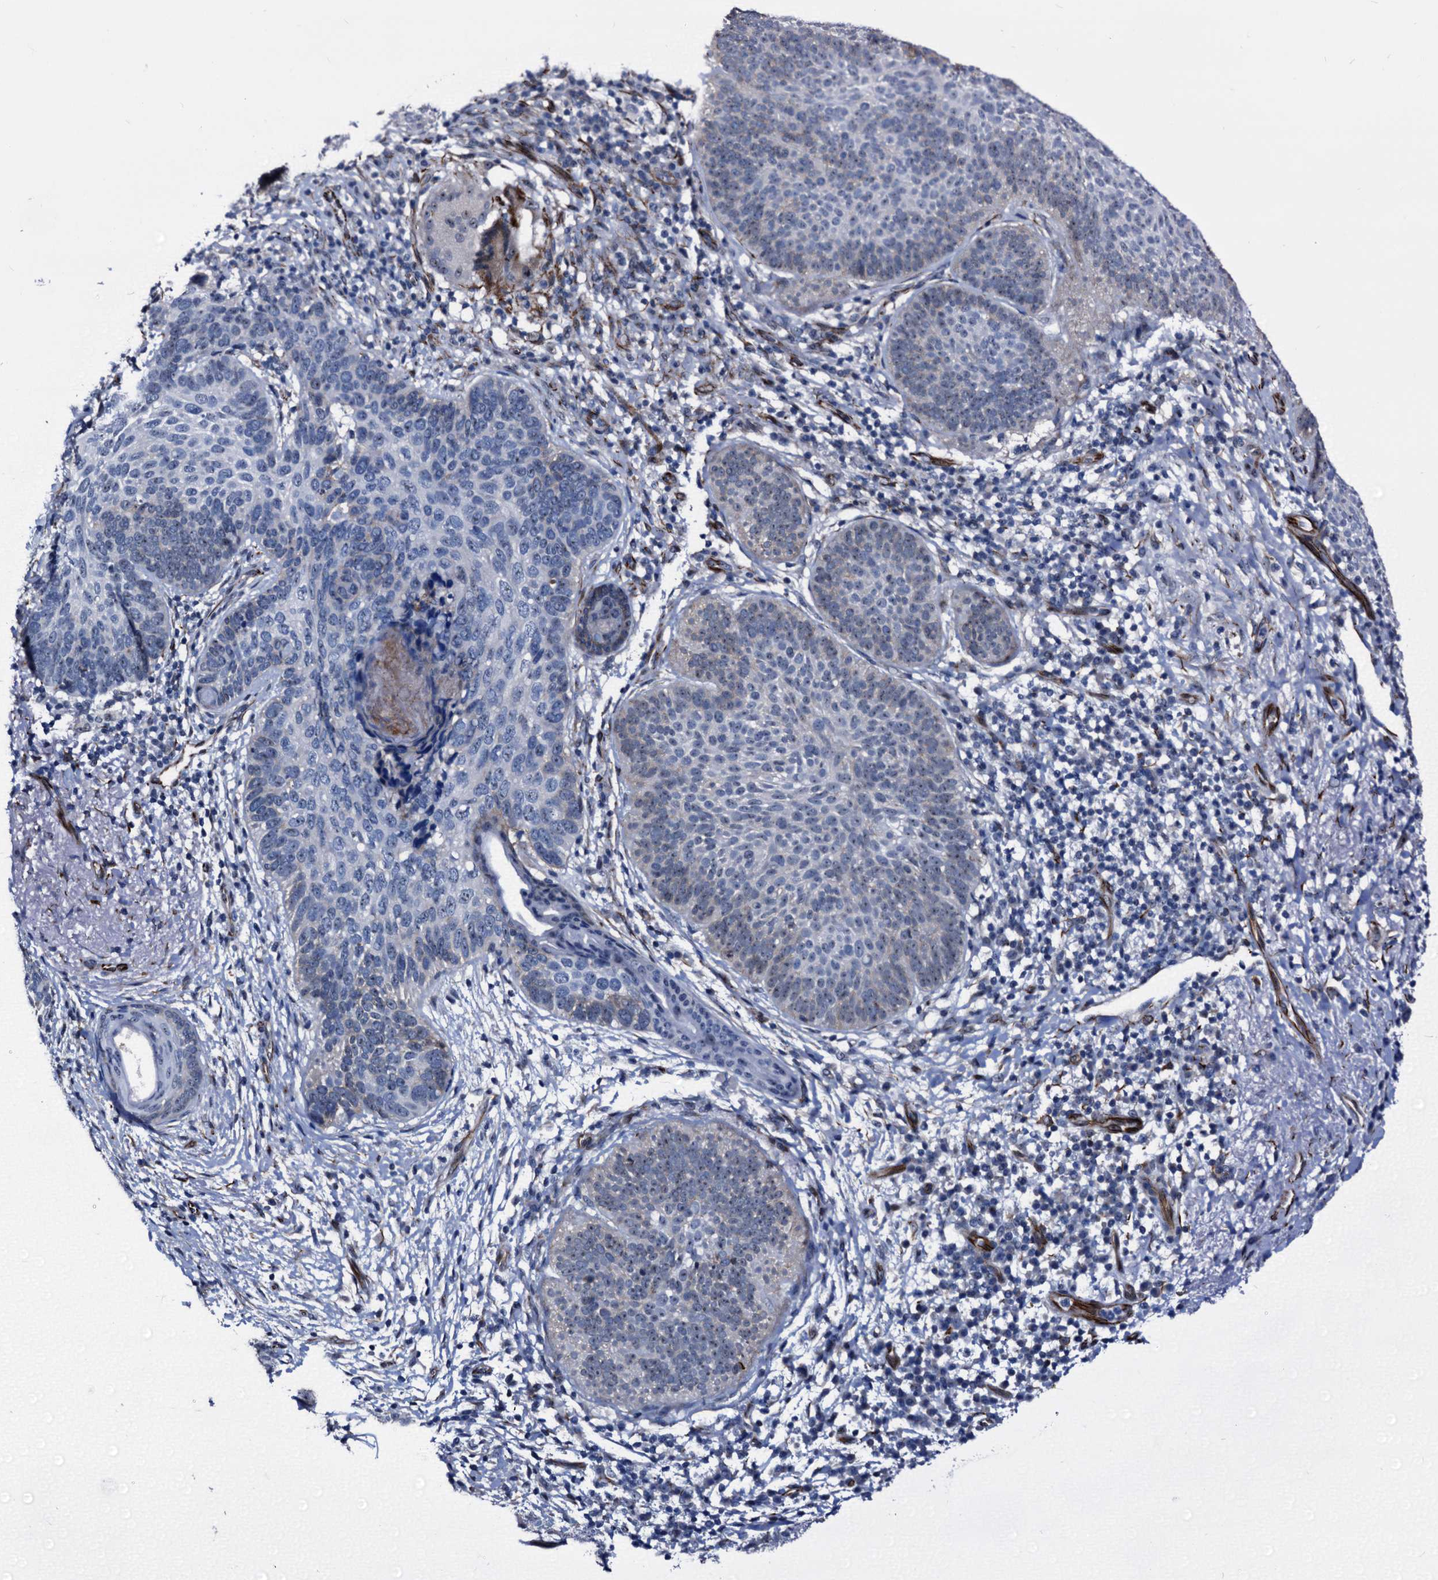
{"staining": {"intensity": "weak", "quantity": "<25%", "location": "nuclear"}, "tissue": "skin cancer", "cell_type": "Tumor cells", "image_type": "cancer", "snomed": [{"axis": "morphology", "description": "Basal cell carcinoma"}, {"axis": "topography", "description": "Skin"}], "caption": "This photomicrograph is of skin basal cell carcinoma stained with immunohistochemistry (IHC) to label a protein in brown with the nuclei are counter-stained blue. There is no positivity in tumor cells.", "gene": "EMG1", "patient": {"sex": "male", "age": 85}}